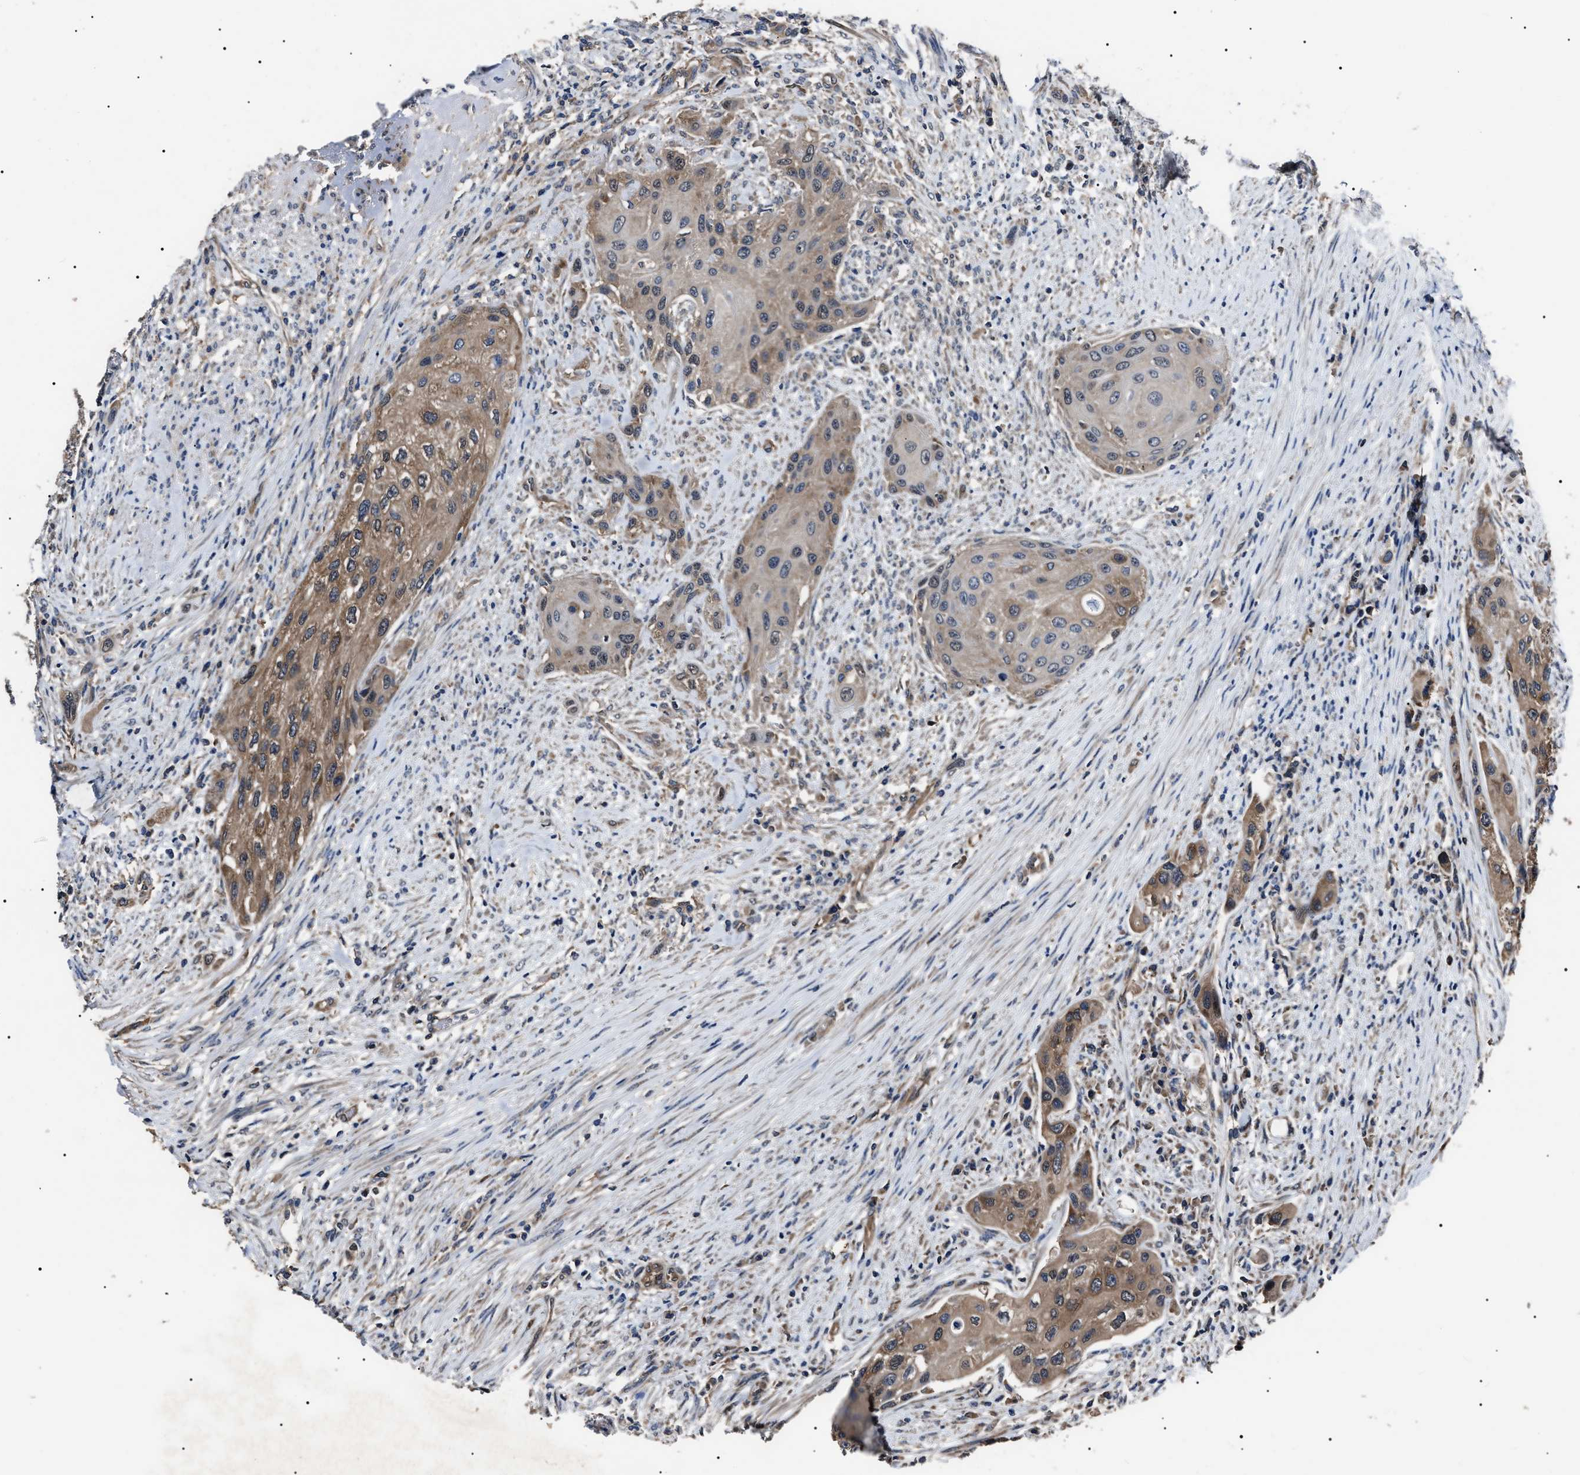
{"staining": {"intensity": "moderate", "quantity": "25%-75%", "location": "cytoplasmic/membranous"}, "tissue": "urothelial cancer", "cell_type": "Tumor cells", "image_type": "cancer", "snomed": [{"axis": "morphology", "description": "Urothelial carcinoma, High grade"}, {"axis": "topography", "description": "Urinary bladder"}], "caption": "Human urothelial cancer stained for a protein (brown) demonstrates moderate cytoplasmic/membranous positive staining in approximately 25%-75% of tumor cells.", "gene": "CCT8", "patient": {"sex": "female", "age": 56}}